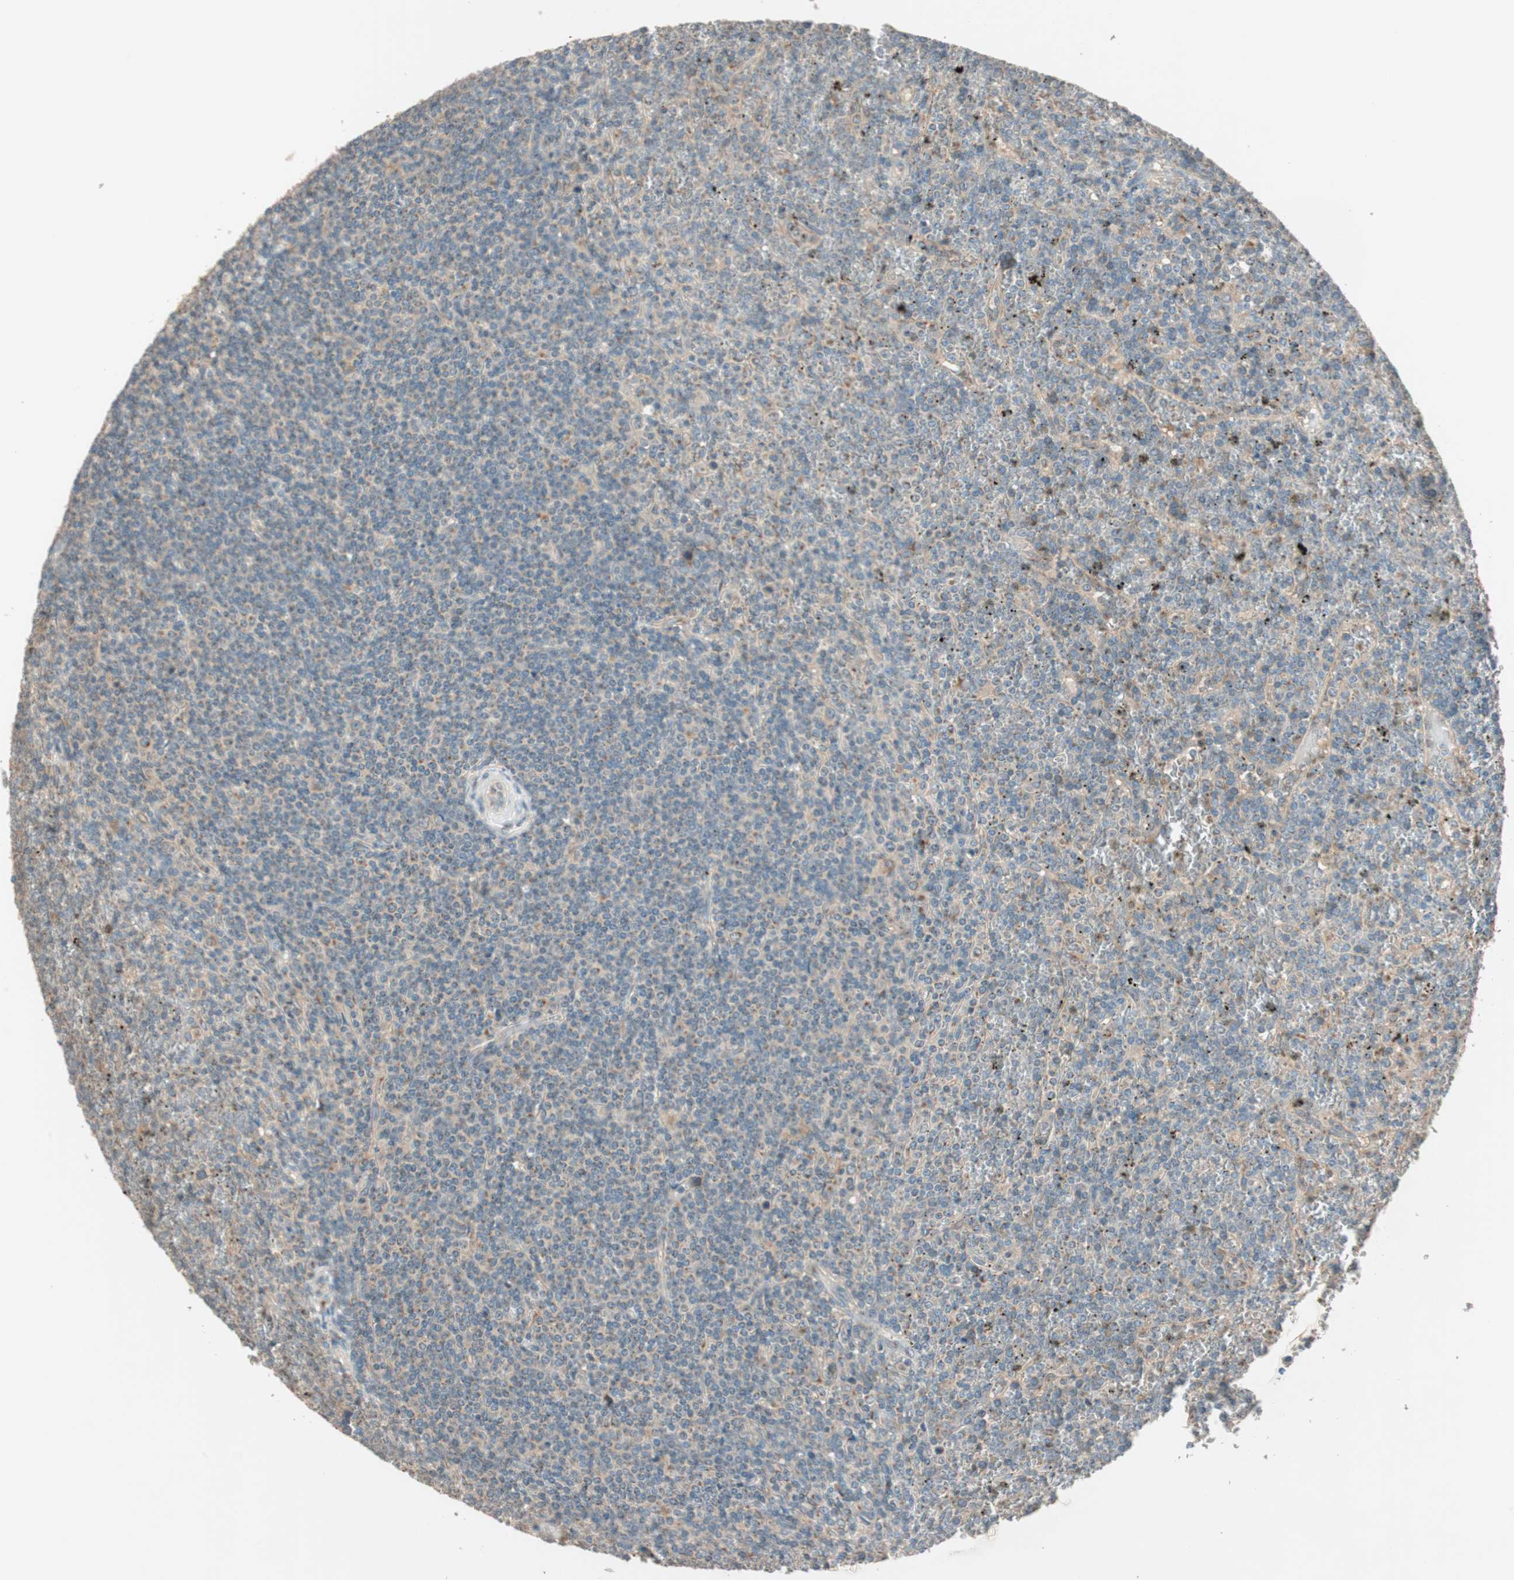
{"staining": {"intensity": "weak", "quantity": "<25%", "location": "cytoplasmic/membranous"}, "tissue": "lymphoma", "cell_type": "Tumor cells", "image_type": "cancer", "snomed": [{"axis": "morphology", "description": "Malignant lymphoma, non-Hodgkin's type, Low grade"}, {"axis": "topography", "description": "Spleen"}], "caption": "Tumor cells are negative for protein expression in human malignant lymphoma, non-Hodgkin's type (low-grade).", "gene": "SEC16A", "patient": {"sex": "female", "age": 19}}